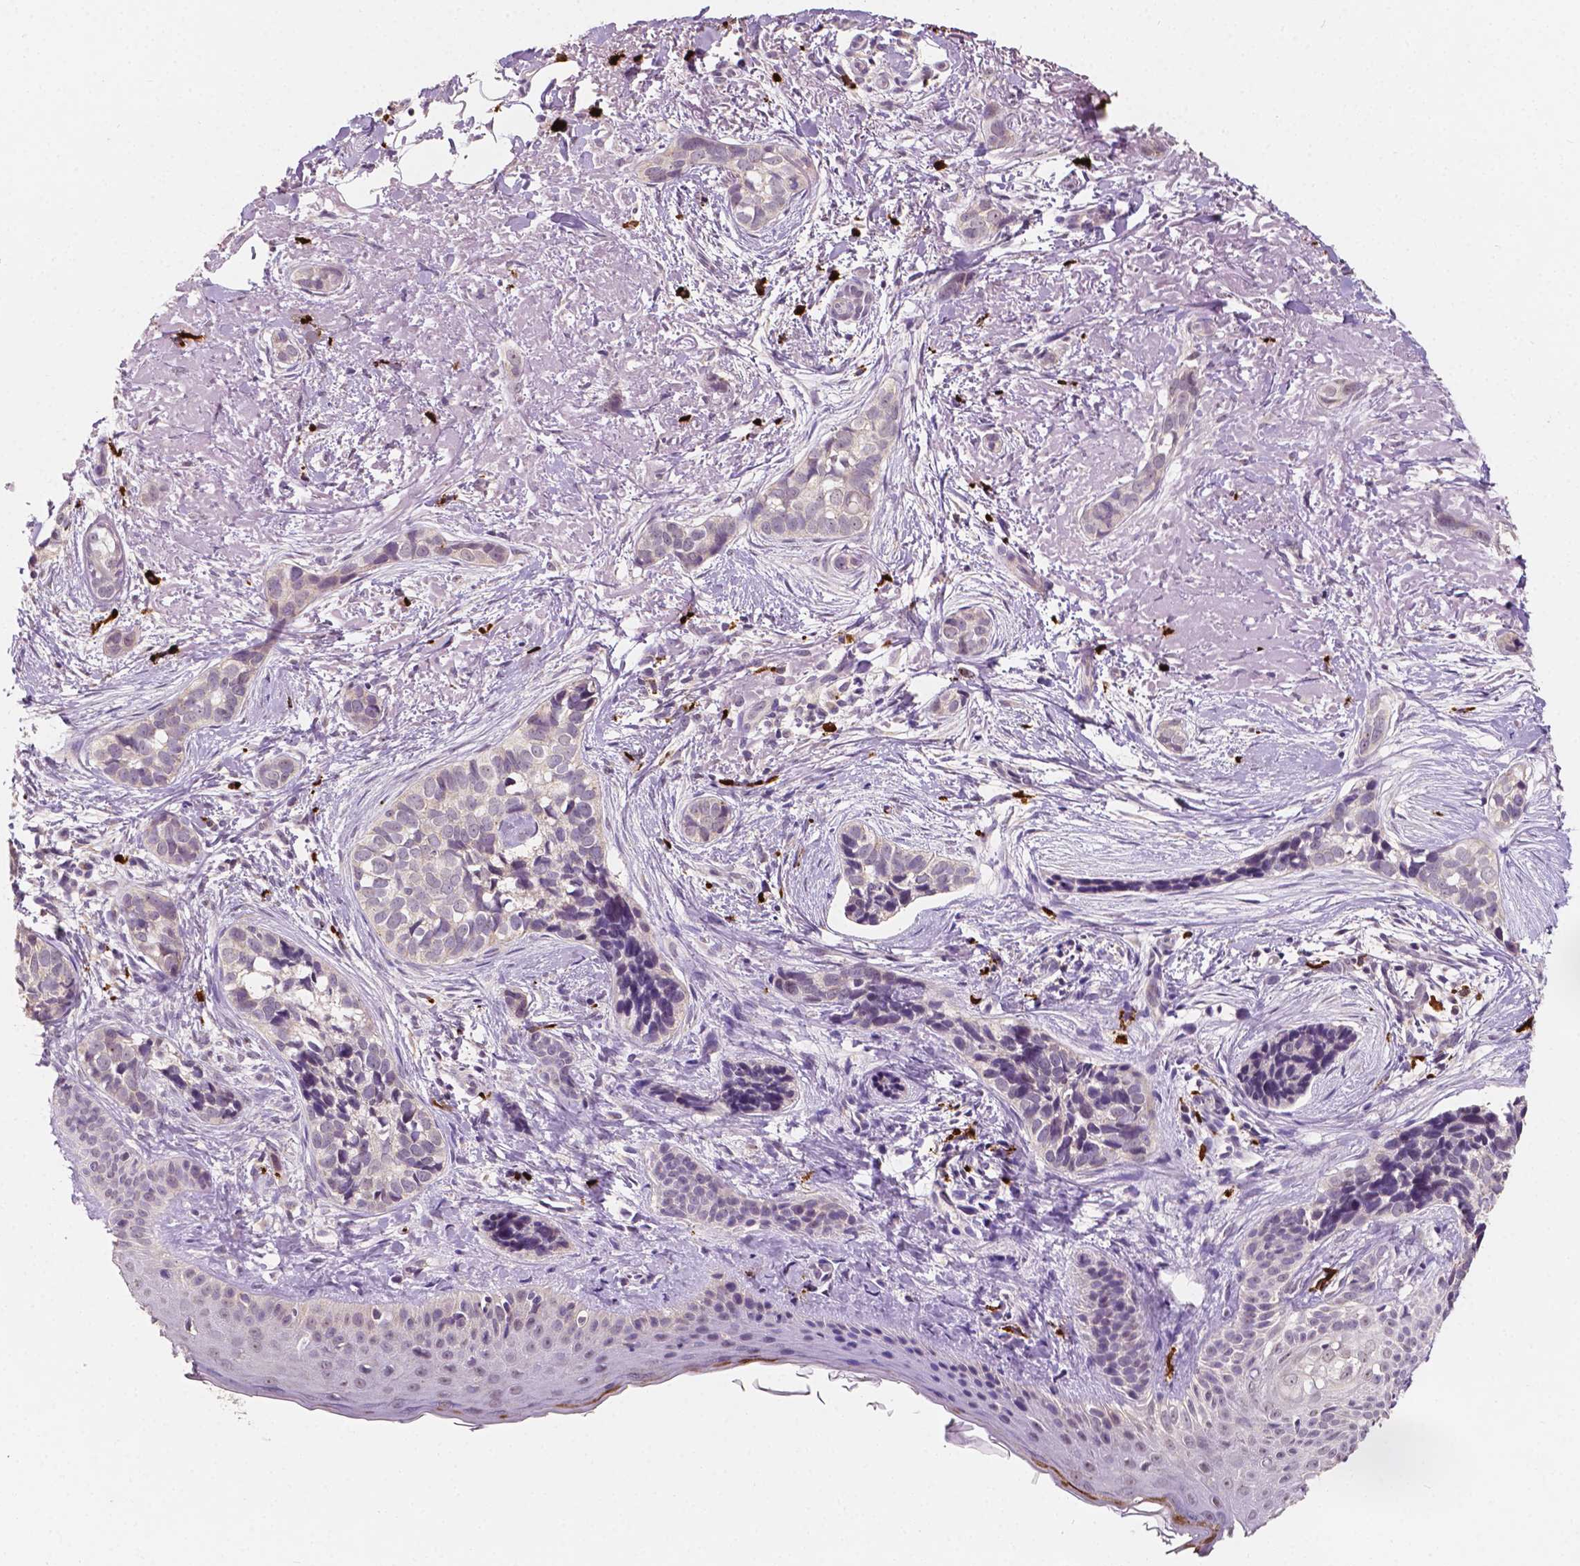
{"staining": {"intensity": "negative", "quantity": "none", "location": "none"}, "tissue": "skin cancer", "cell_type": "Tumor cells", "image_type": "cancer", "snomed": [{"axis": "morphology", "description": "Basal cell carcinoma"}, {"axis": "topography", "description": "Skin"}], "caption": "Protein analysis of basal cell carcinoma (skin) demonstrates no significant positivity in tumor cells.", "gene": "SIRT2", "patient": {"sex": "male", "age": 87}}